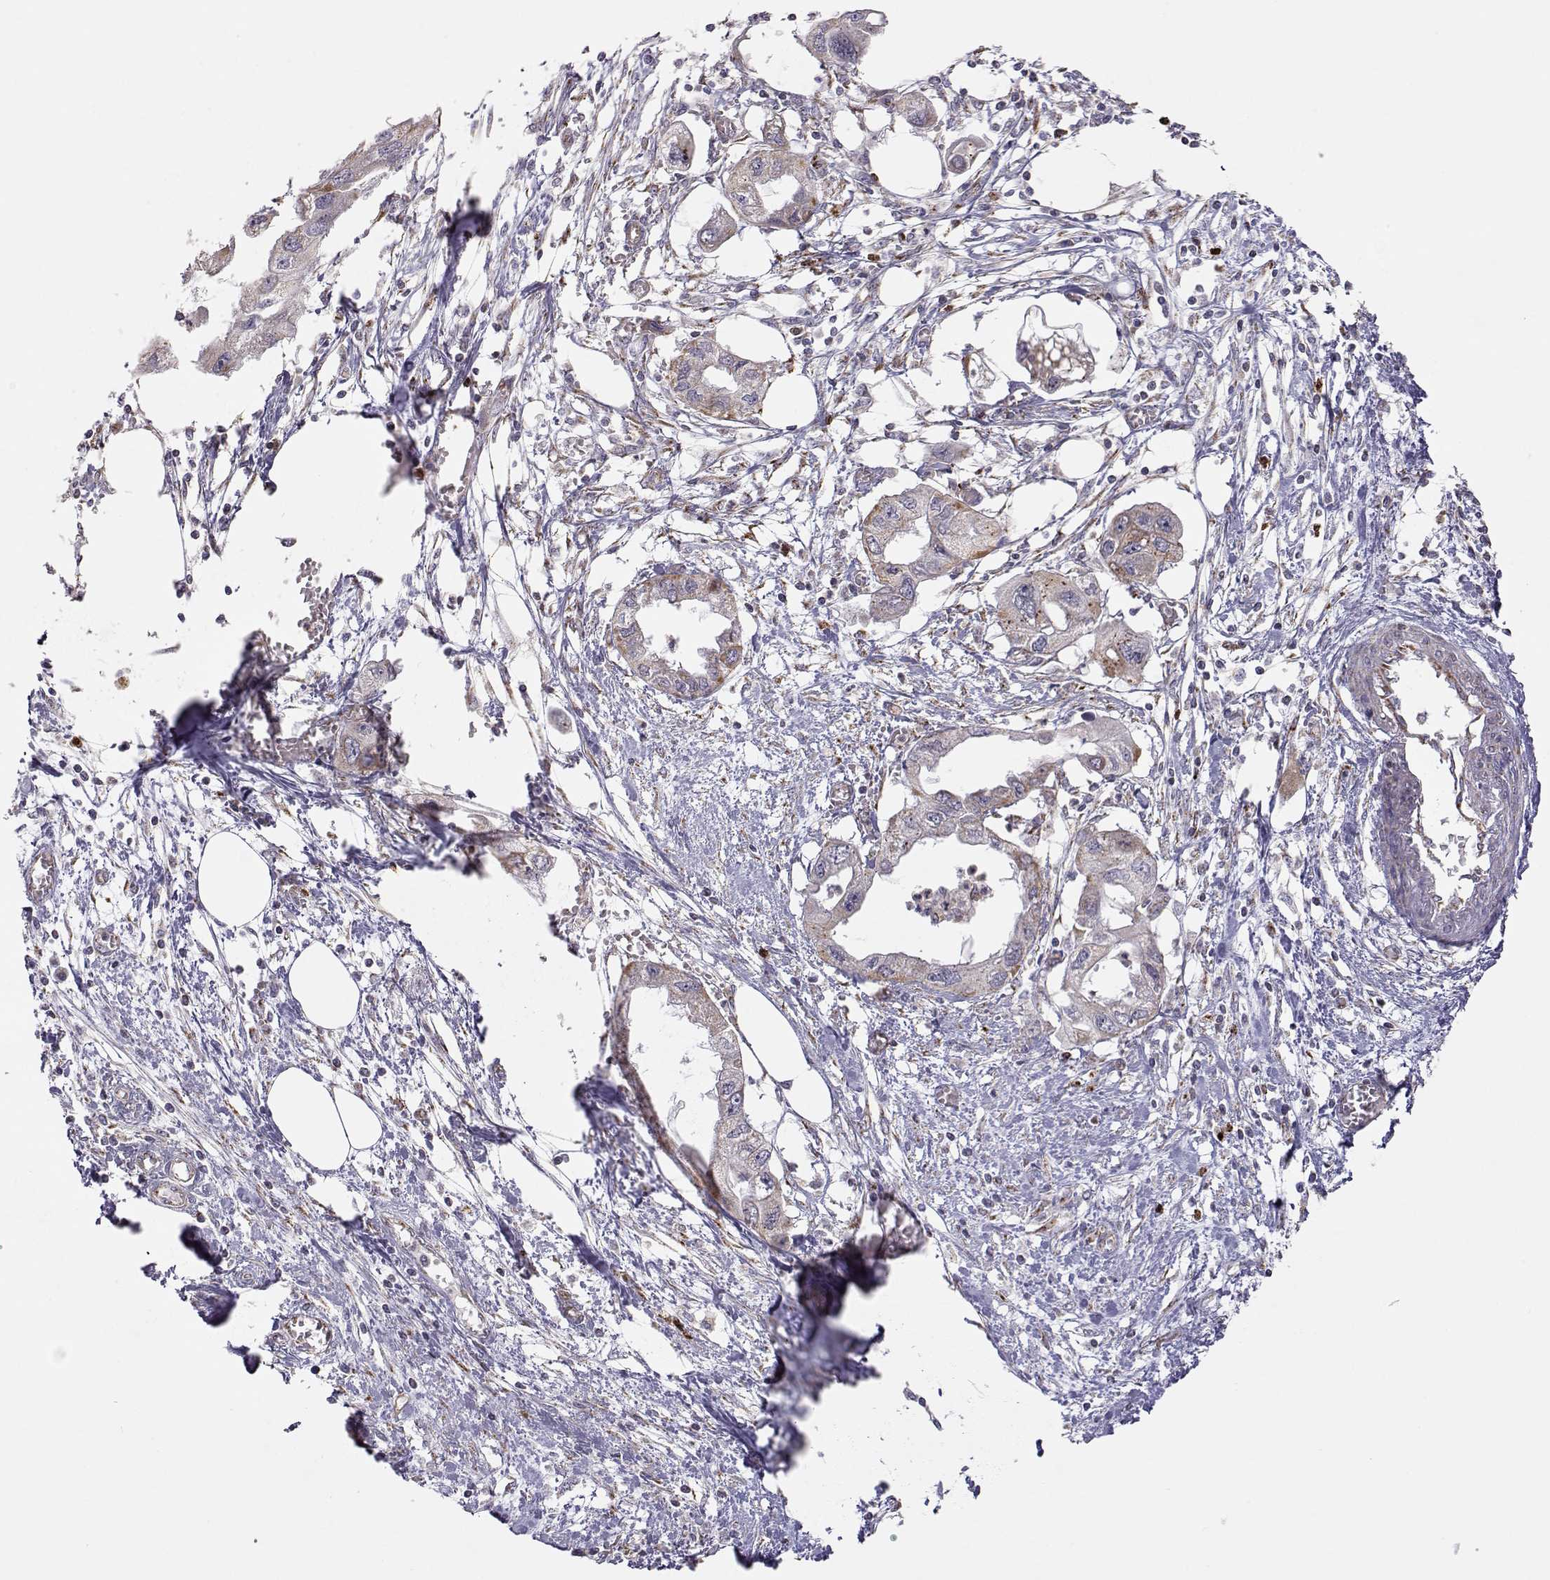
{"staining": {"intensity": "moderate", "quantity": "25%-75%", "location": "cytoplasmic/membranous"}, "tissue": "endometrial cancer", "cell_type": "Tumor cells", "image_type": "cancer", "snomed": [{"axis": "morphology", "description": "Adenocarcinoma, NOS"}, {"axis": "morphology", "description": "Adenocarcinoma, metastatic, NOS"}, {"axis": "topography", "description": "Adipose tissue"}, {"axis": "topography", "description": "Endometrium"}], "caption": "High-magnification brightfield microscopy of endometrial cancer (metastatic adenocarcinoma) stained with DAB (brown) and counterstained with hematoxylin (blue). tumor cells exhibit moderate cytoplasmic/membranous positivity is seen in approximately25%-75% of cells. The staining was performed using DAB (3,3'-diaminobenzidine), with brown indicating positive protein expression. Nuclei are stained blue with hematoxylin.", "gene": "EXOG", "patient": {"sex": "female", "age": 67}}